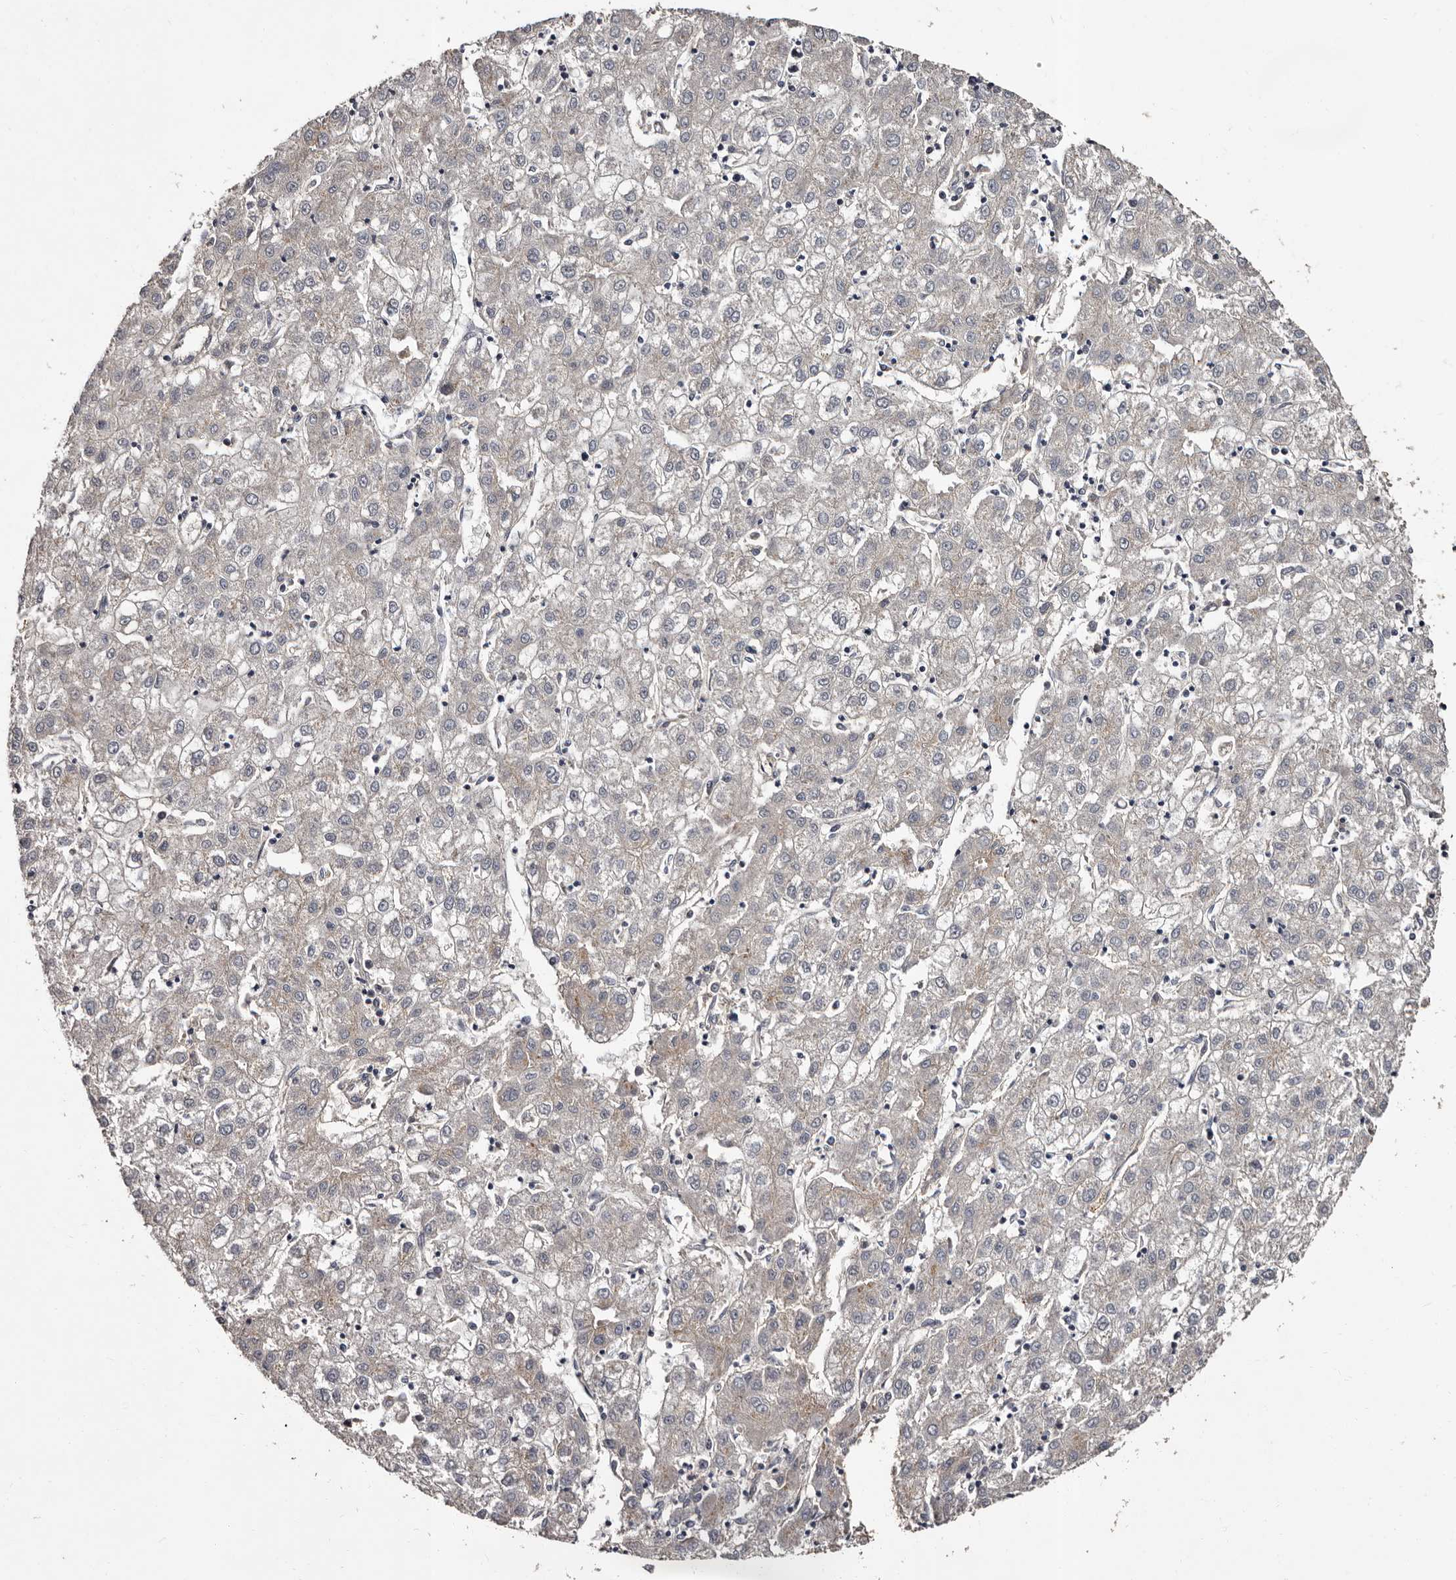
{"staining": {"intensity": "negative", "quantity": "none", "location": "none"}, "tissue": "liver cancer", "cell_type": "Tumor cells", "image_type": "cancer", "snomed": [{"axis": "morphology", "description": "Carcinoma, Hepatocellular, NOS"}, {"axis": "topography", "description": "Liver"}], "caption": "A histopathology image of human hepatocellular carcinoma (liver) is negative for staining in tumor cells.", "gene": "FAM91A1", "patient": {"sex": "male", "age": 72}}